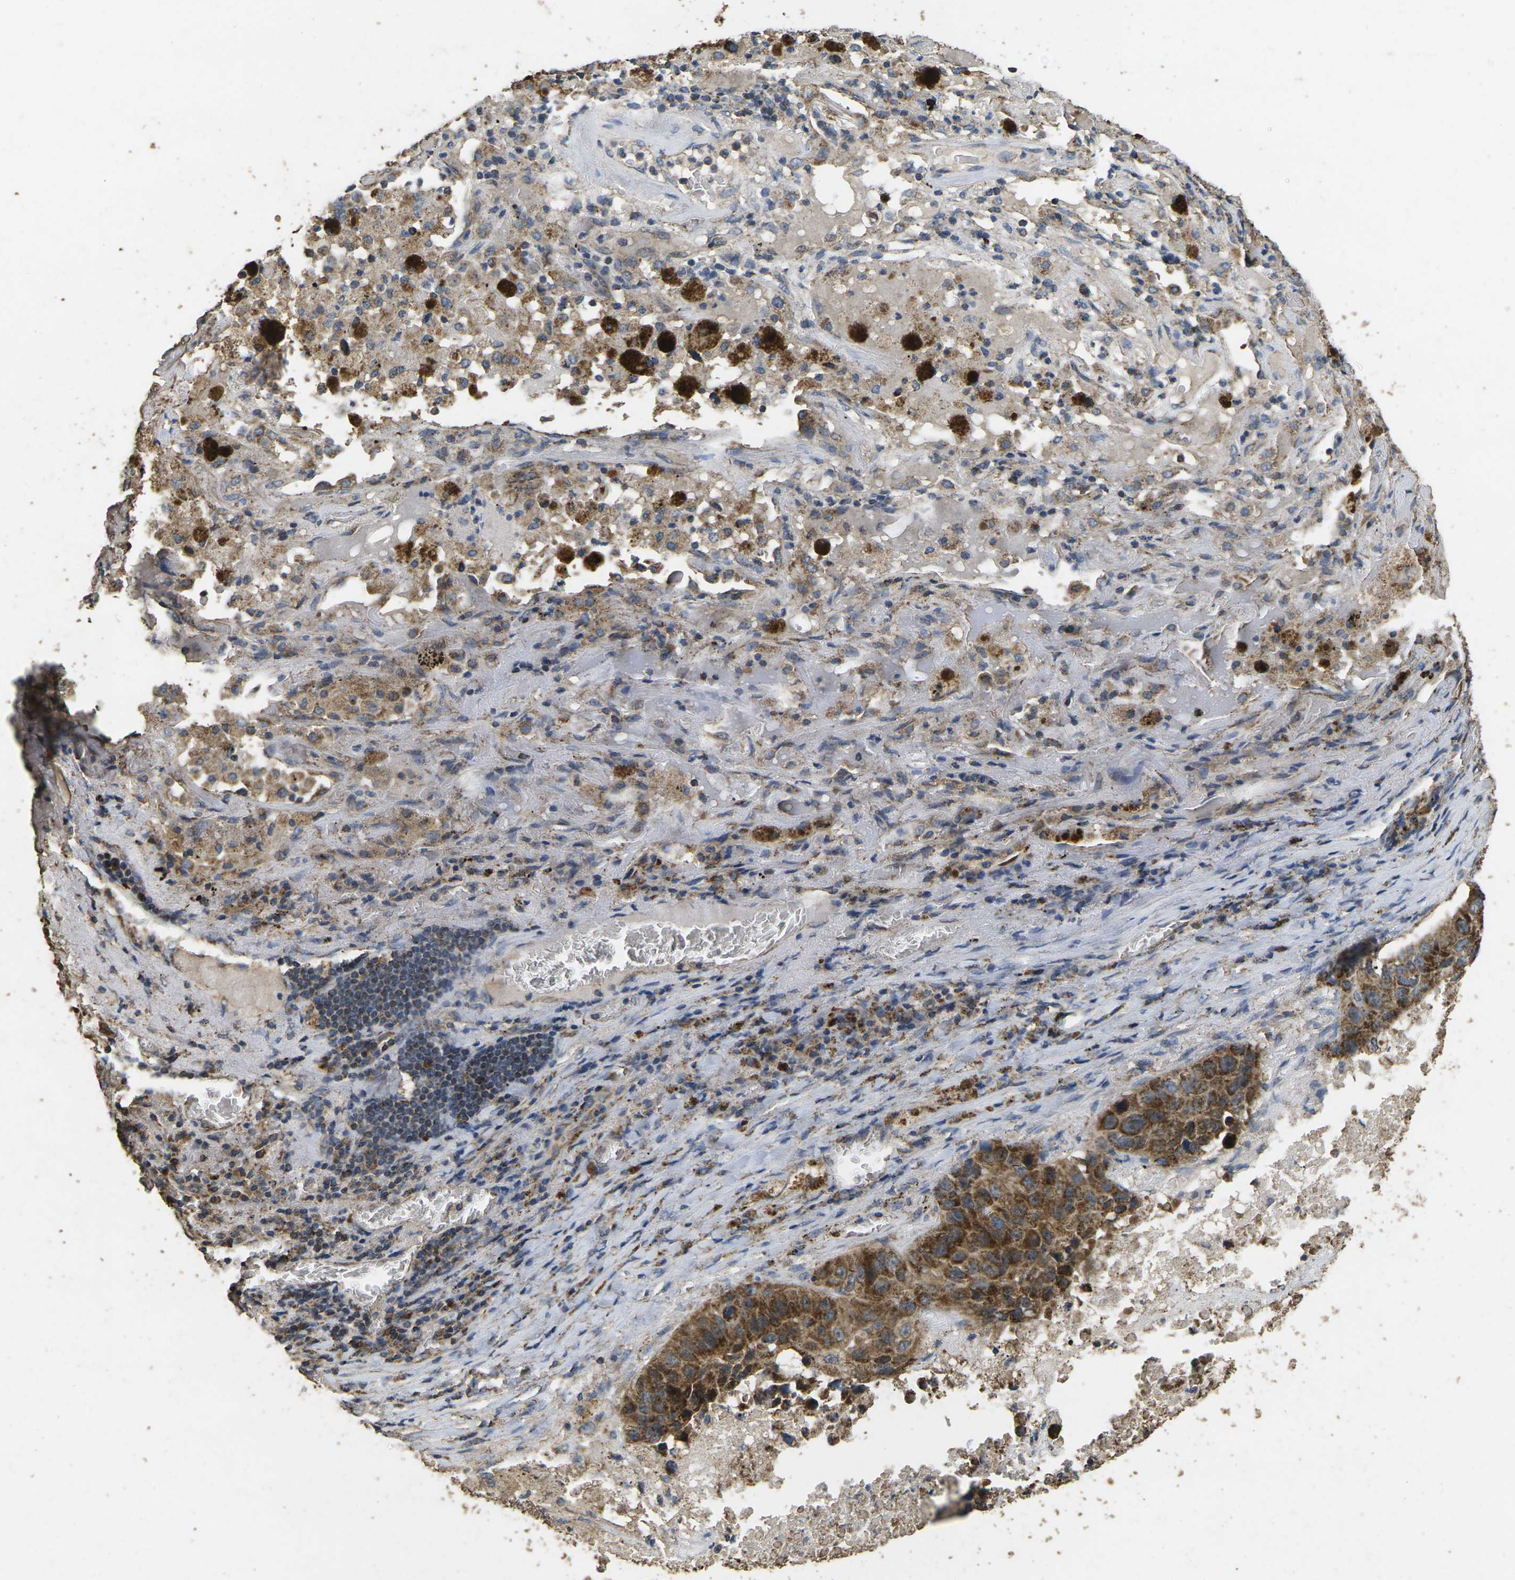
{"staining": {"intensity": "moderate", "quantity": ">75%", "location": "cytoplasmic/membranous"}, "tissue": "lung cancer", "cell_type": "Tumor cells", "image_type": "cancer", "snomed": [{"axis": "morphology", "description": "Squamous cell carcinoma, NOS"}, {"axis": "topography", "description": "Lung"}], "caption": "A micrograph of human lung cancer stained for a protein demonstrates moderate cytoplasmic/membranous brown staining in tumor cells. (Stains: DAB in brown, nuclei in blue, Microscopy: brightfield microscopy at high magnification).", "gene": "MAPK11", "patient": {"sex": "male", "age": 57}}